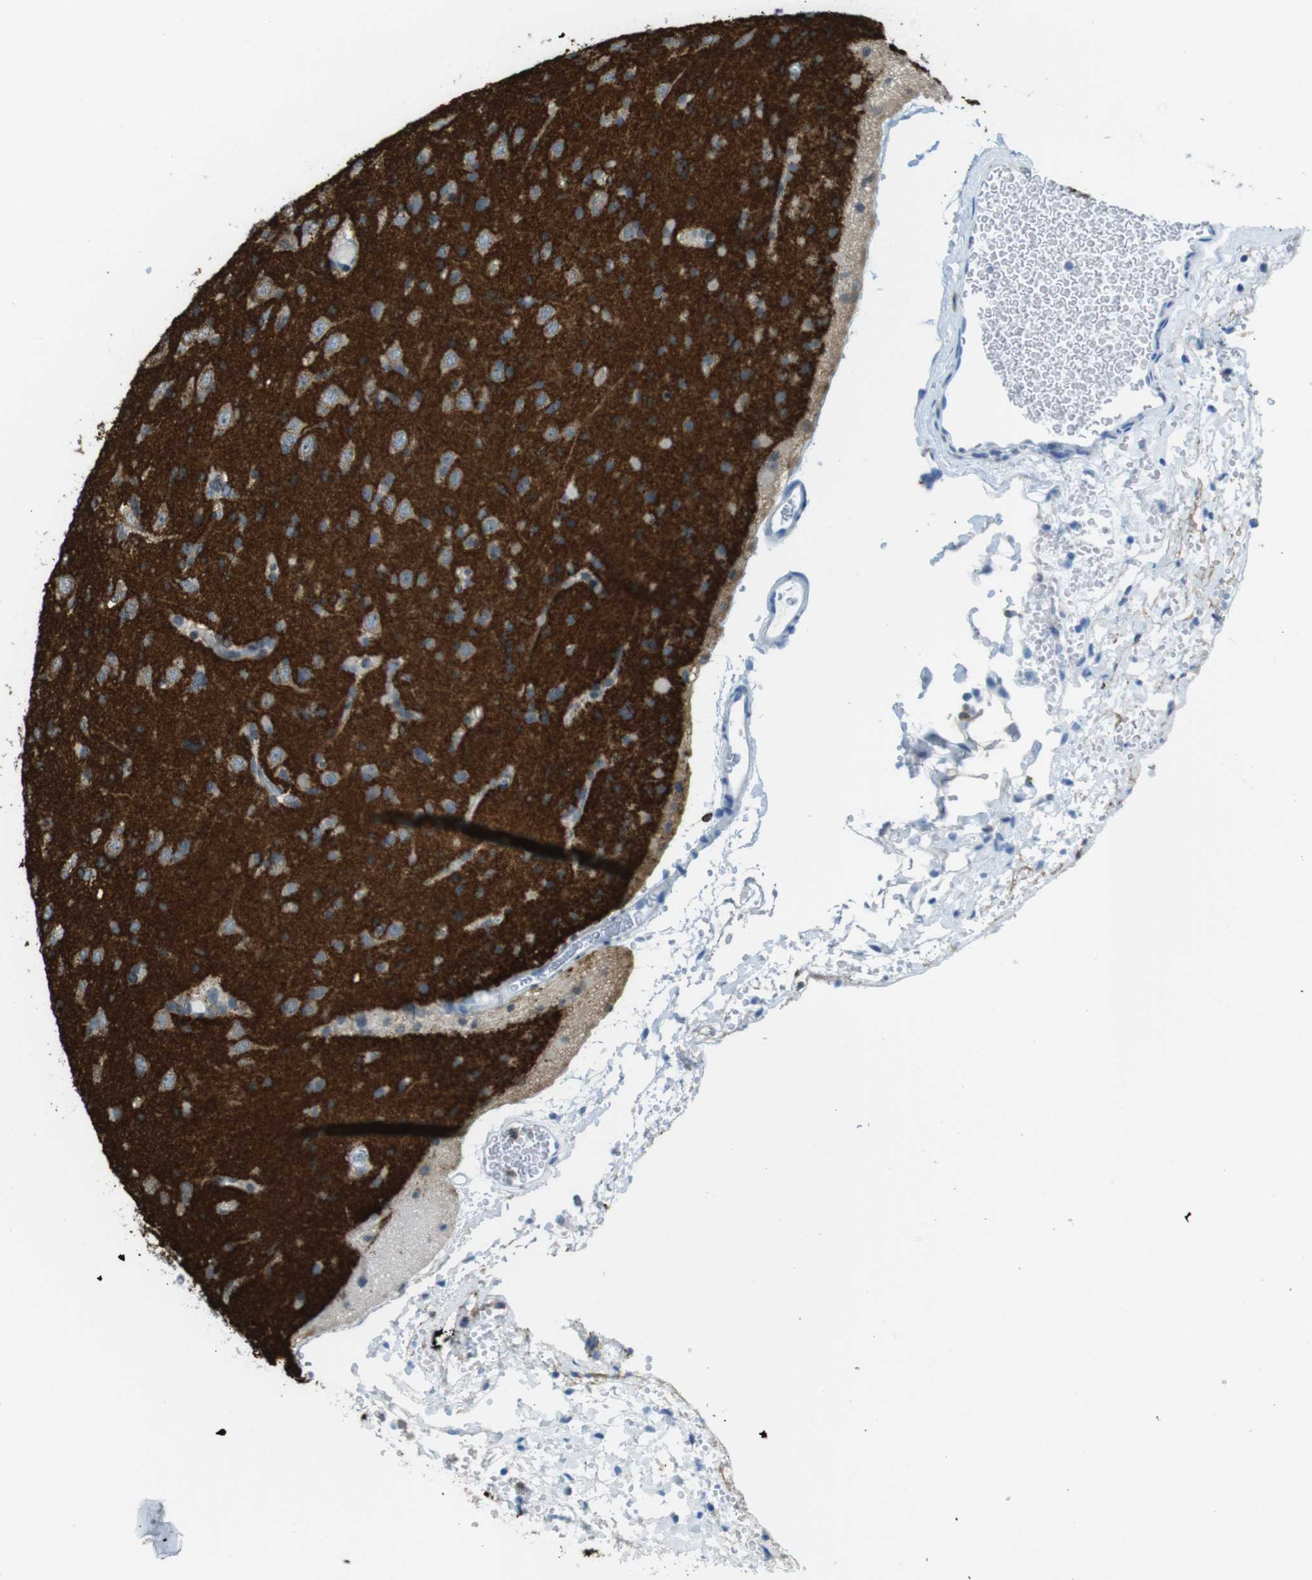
{"staining": {"intensity": "weak", "quantity": ">75%", "location": "cytoplasmic/membranous"}, "tissue": "glioma", "cell_type": "Tumor cells", "image_type": "cancer", "snomed": [{"axis": "morphology", "description": "Glioma, malignant, Low grade"}, {"axis": "topography", "description": "Brain"}], "caption": "Tumor cells reveal low levels of weak cytoplasmic/membranous staining in about >75% of cells in human malignant glioma (low-grade).", "gene": "GAP43", "patient": {"sex": "female", "age": 22}}